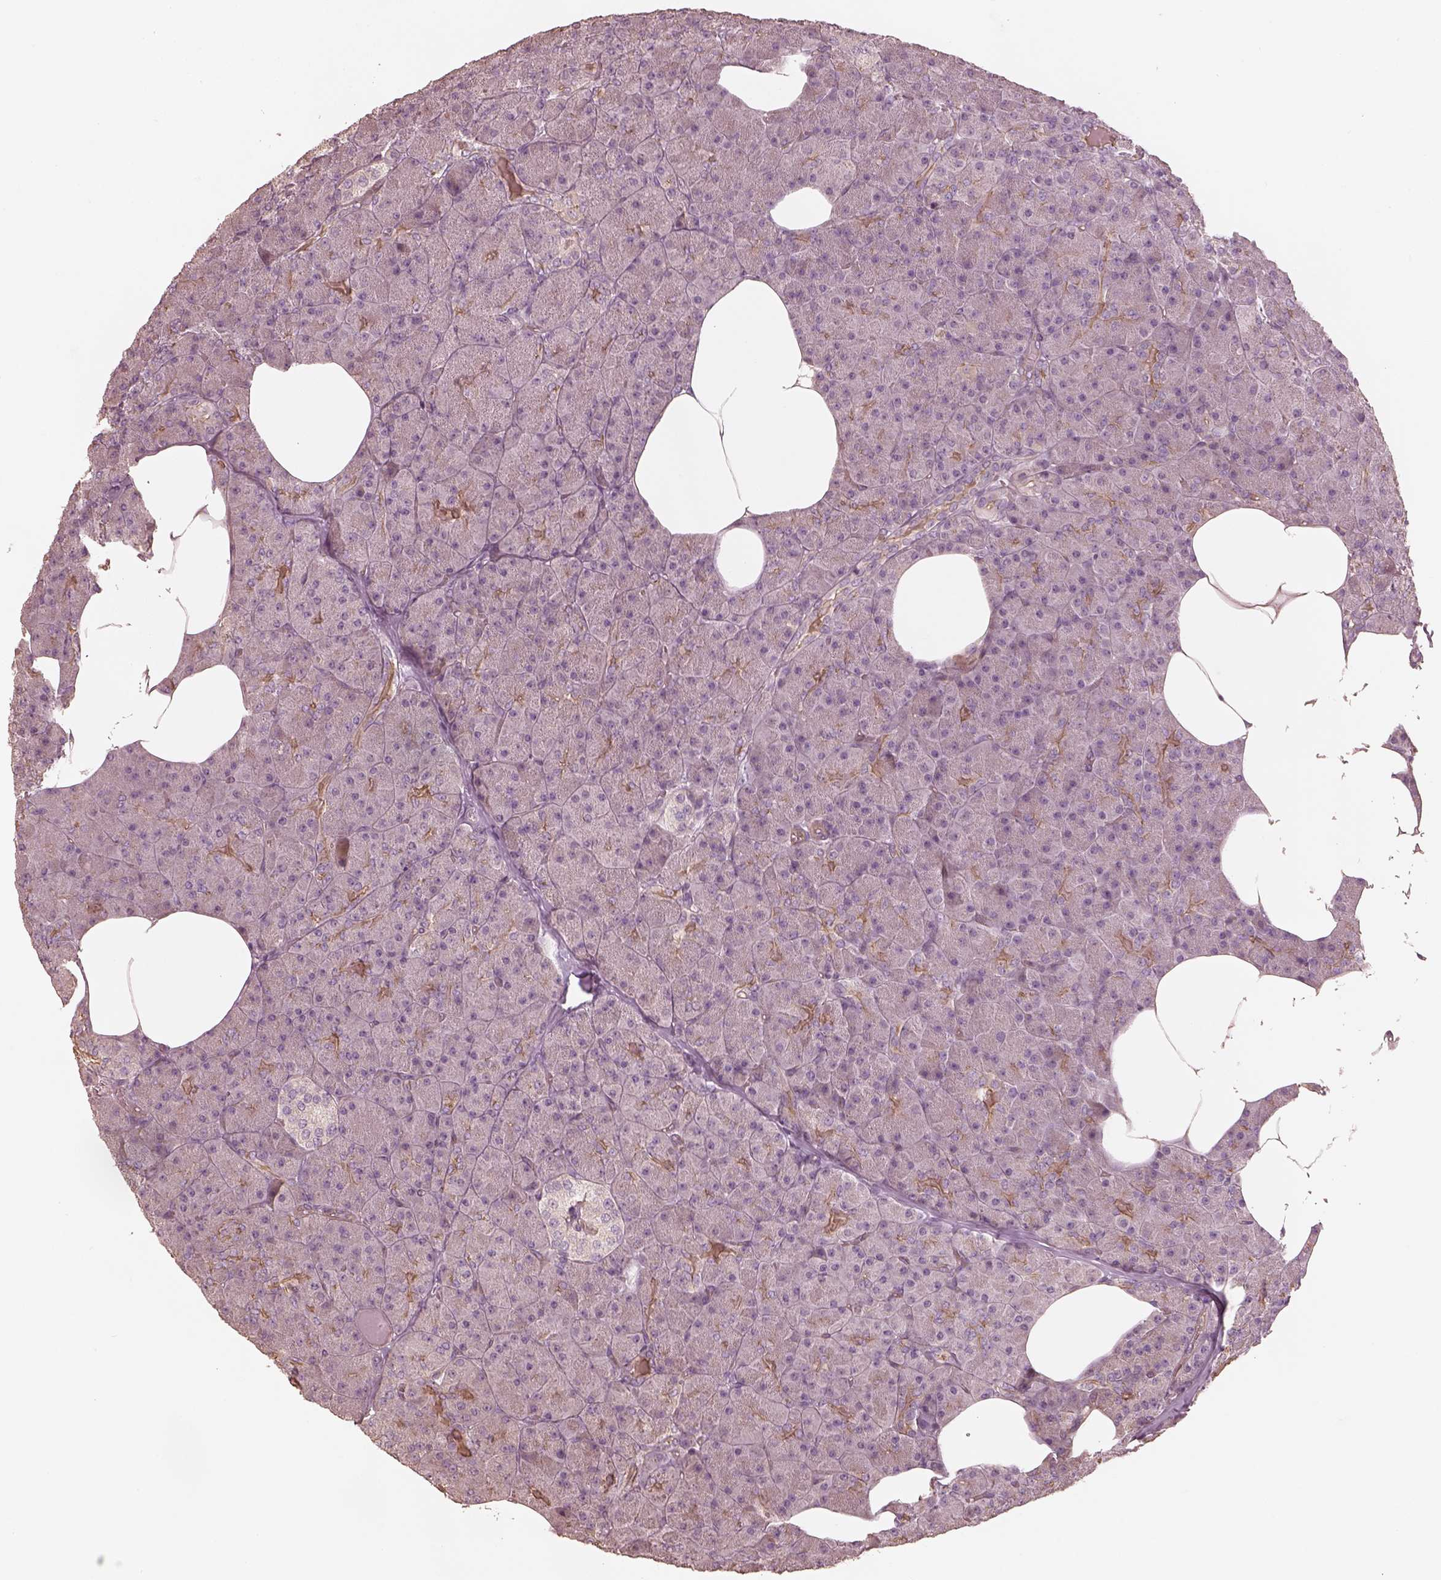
{"staining": {"intensity": "moderate", "quantity": "<25%", "location": "cytoplasmic/membranous"}, "tissue": "pancreas", "cell_type": "Exocrine glandular cells", "image_type": "normal", "snomed": [{"axis": "morphology", "description": "Normal tissue, NOS"}, {"axis": "topography", "description": "Pancreas"}], "caption": "The histopathology image displays immunohistochemical staining of unremarkable pancreas. There is moderate cytoplasmic/membranous positivity is present in approximately <25% of exocrine glandular cells.", "gene": "OTOGL", "patient": {"sex": "female", "age": 45}}